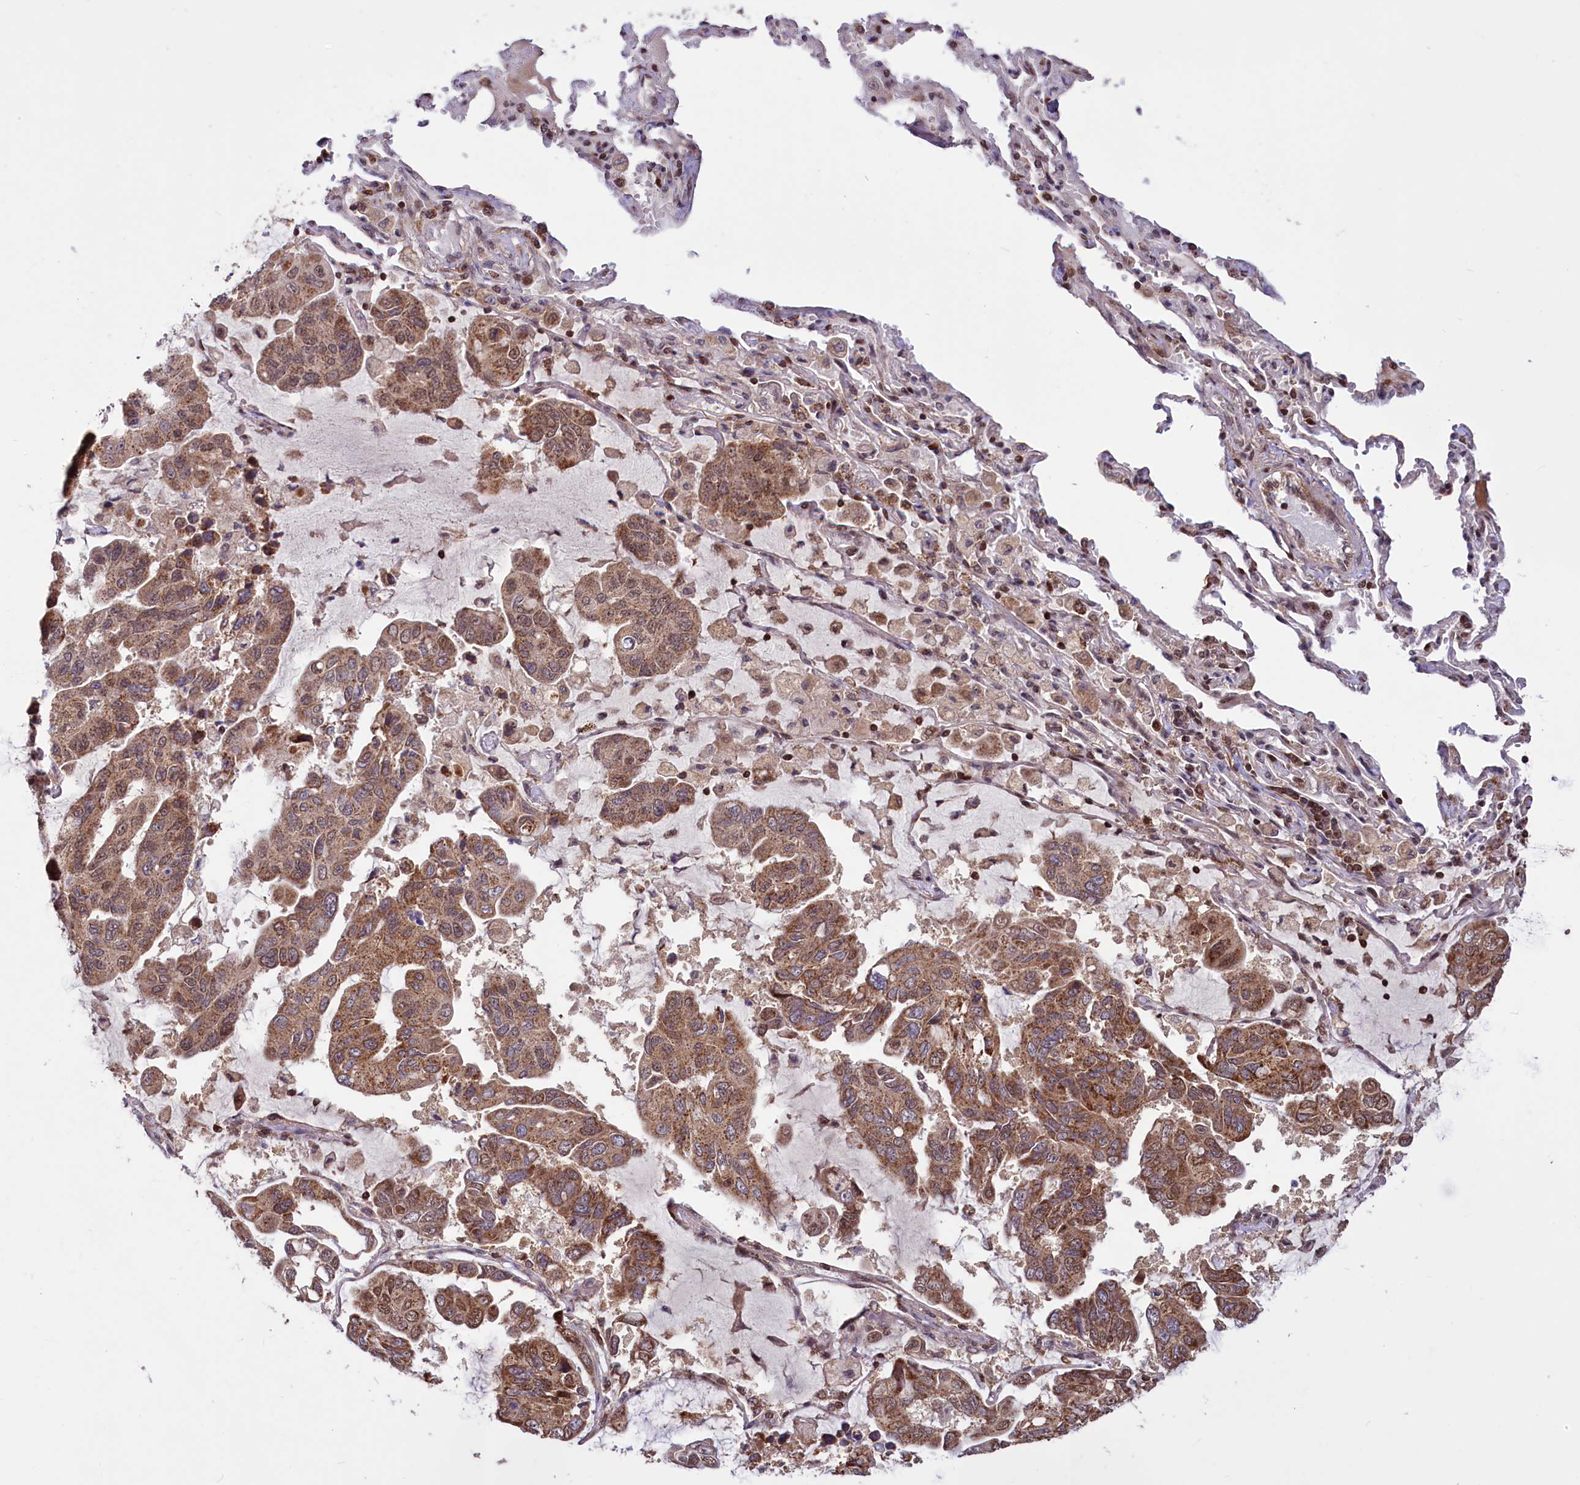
{"staining": {"intensity": "moderate", "quantity": ">75%", "location": "cytoplasmic/membranous"}, "tissue": "lung cancer", "cell_type": "Tumor cells", "image_type": "cancer", "snomed": [{"axis": "morphology", "description": "Adenocarcinoma, NOS"}, {"axis": "topography", "description": "Lung"}], "caption": "About >75% of tumor cells in human lung adenocarcinoma display moderate cytoplasmic/membranous protein positivity as visualized by brown immunohistochemical staining.", "gene": "PHC3", "patient": {"sex": "male", "age": 64}}